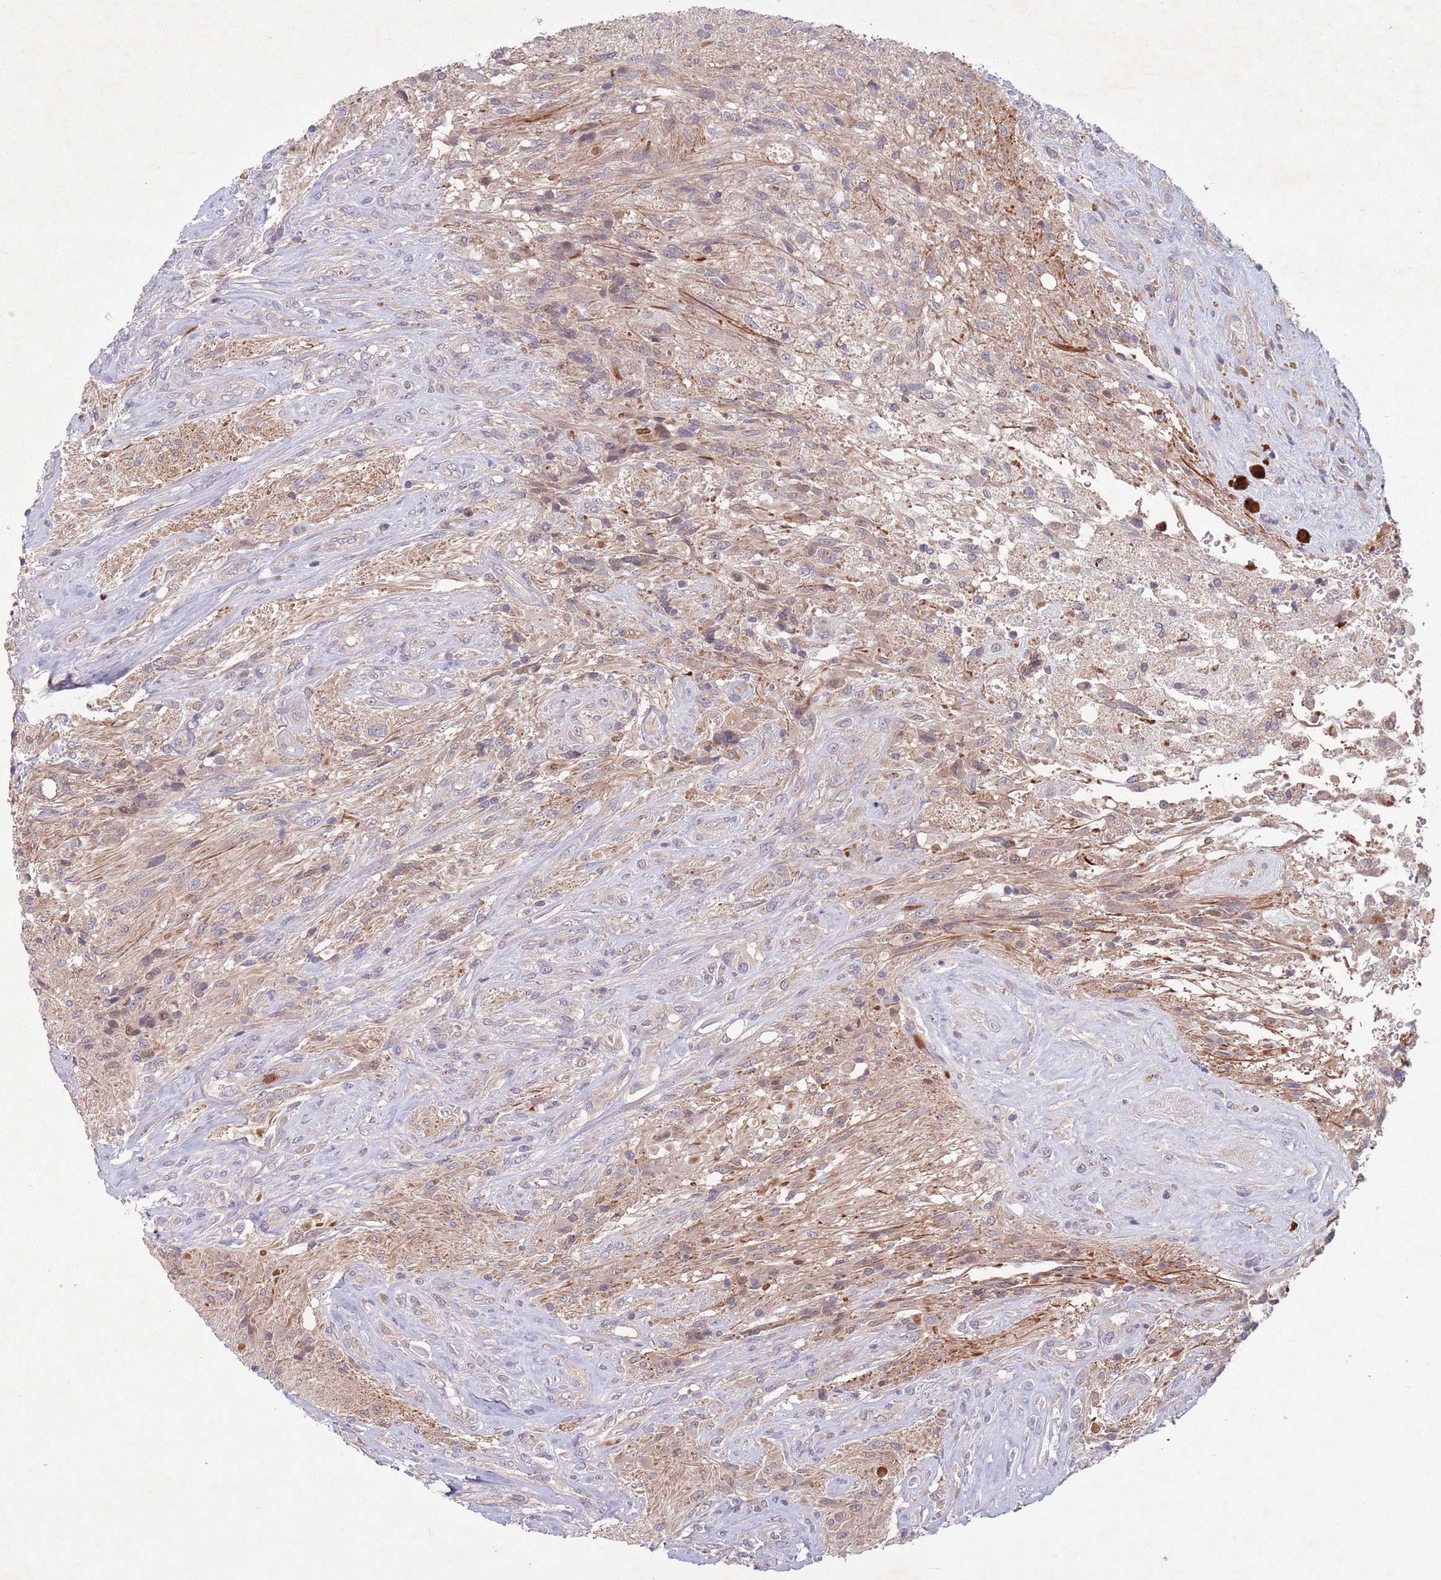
{"staining": {"intensity": "weak", "quantity": "25%-75%", "location": "cytoplasmic/membranous"}, "tissue": "glioma", "cell_type": "Tumor cells", "image_type": "cancer", "snomed": [{"axis": "morphology", "description": "Glioma, malignant, High grade"}, {"axis": "topography", "description": "Brain"}], "caption": "Immunohistochemical staining of human malignant glioma (high-grade) demonstrates low levels of weak cytoplasmic/membranous protein staining in about 25%-75% of tumor cells.", "gene": "TYW1", "patient": {"sex": "male", "age": 56}}